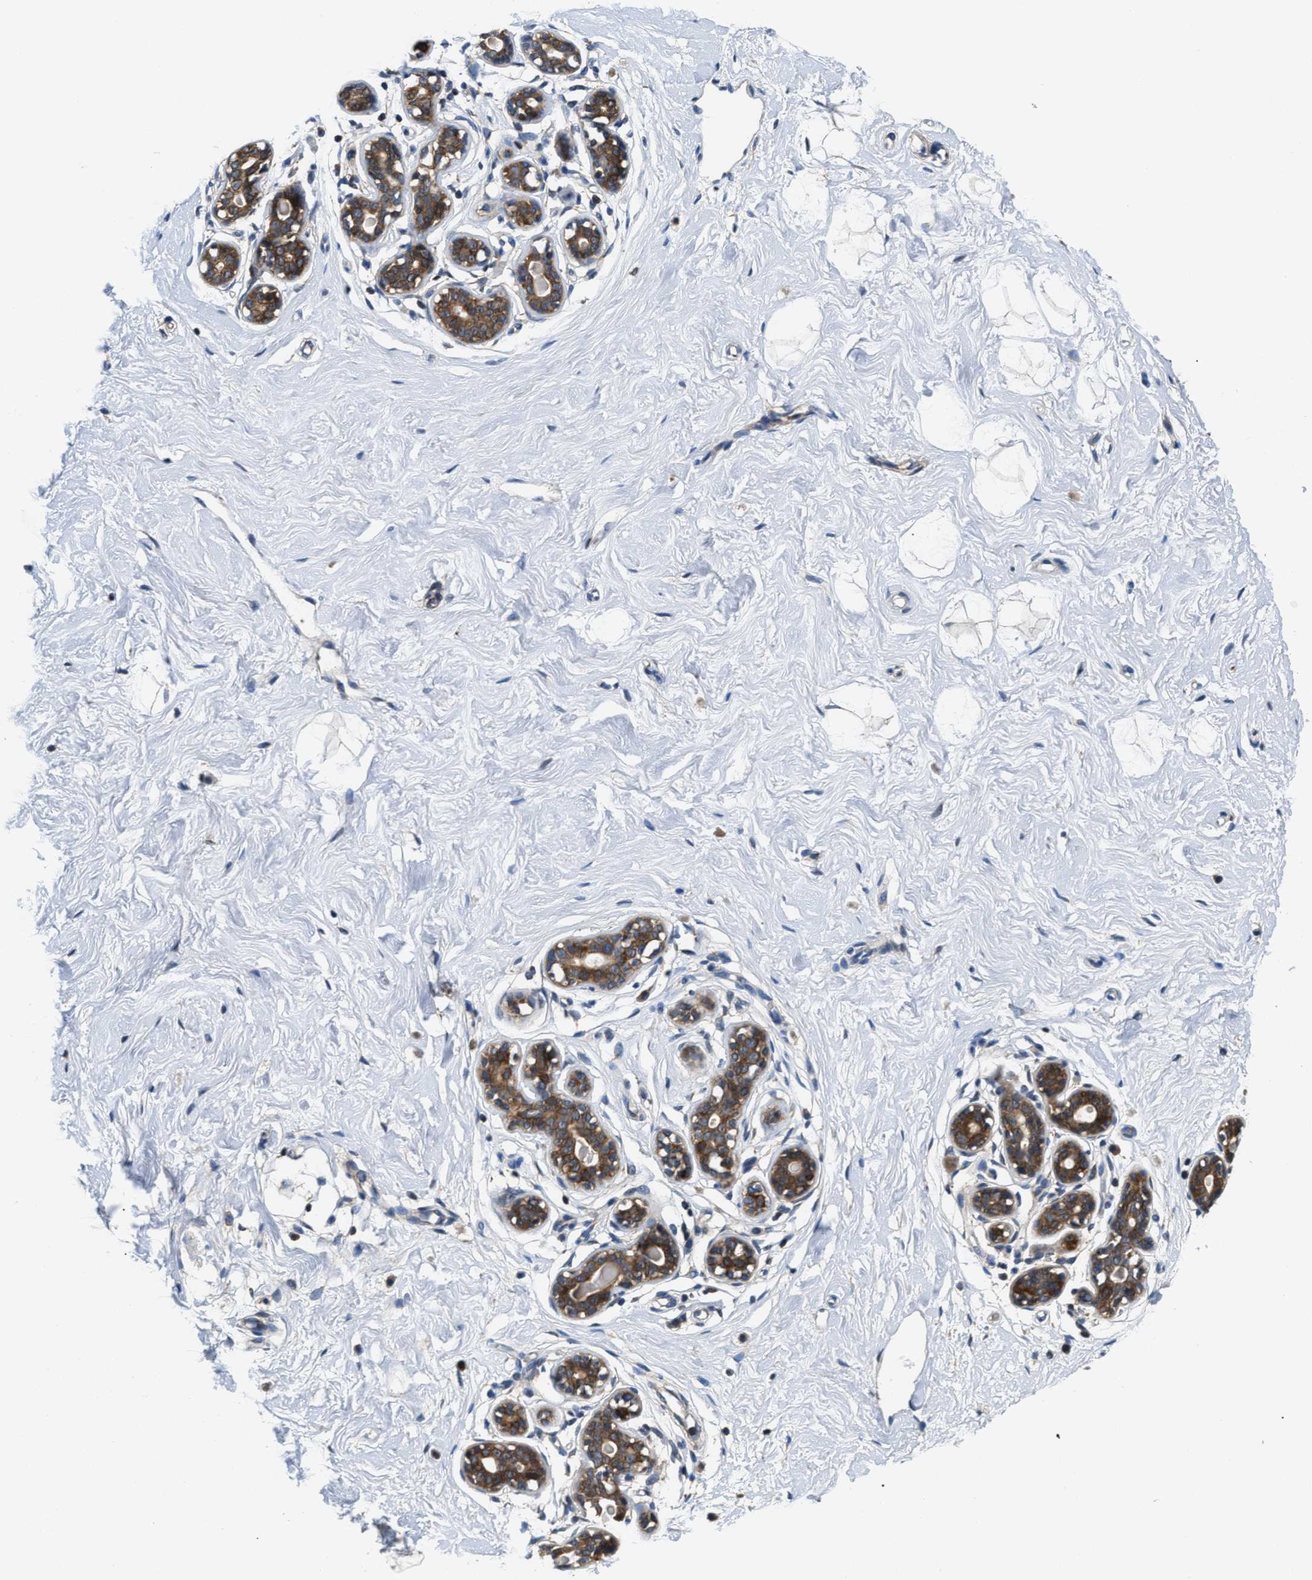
{"staining": {"intensity": "negative", "quantity": "none", "location": "none"}, "tissue": "breast", "cell_type": "Adipocytes", "image_type": "normal", "snomed": [{"axis": "morphology", "description": "Normal tissue, NOS"}, {"axis": "topography", "description": "Breast"}], "caption": "Immunohistochemistry (IHC) of normal breast exhibits no positivity in adipocytes. (Brightfield microscopy of DAB (3,3'-diaminobenzidine) immunohistochemistry (IHC) at high magnification).", "gene": "CCM2", "patient": {"sex": "female", "age": 23}}